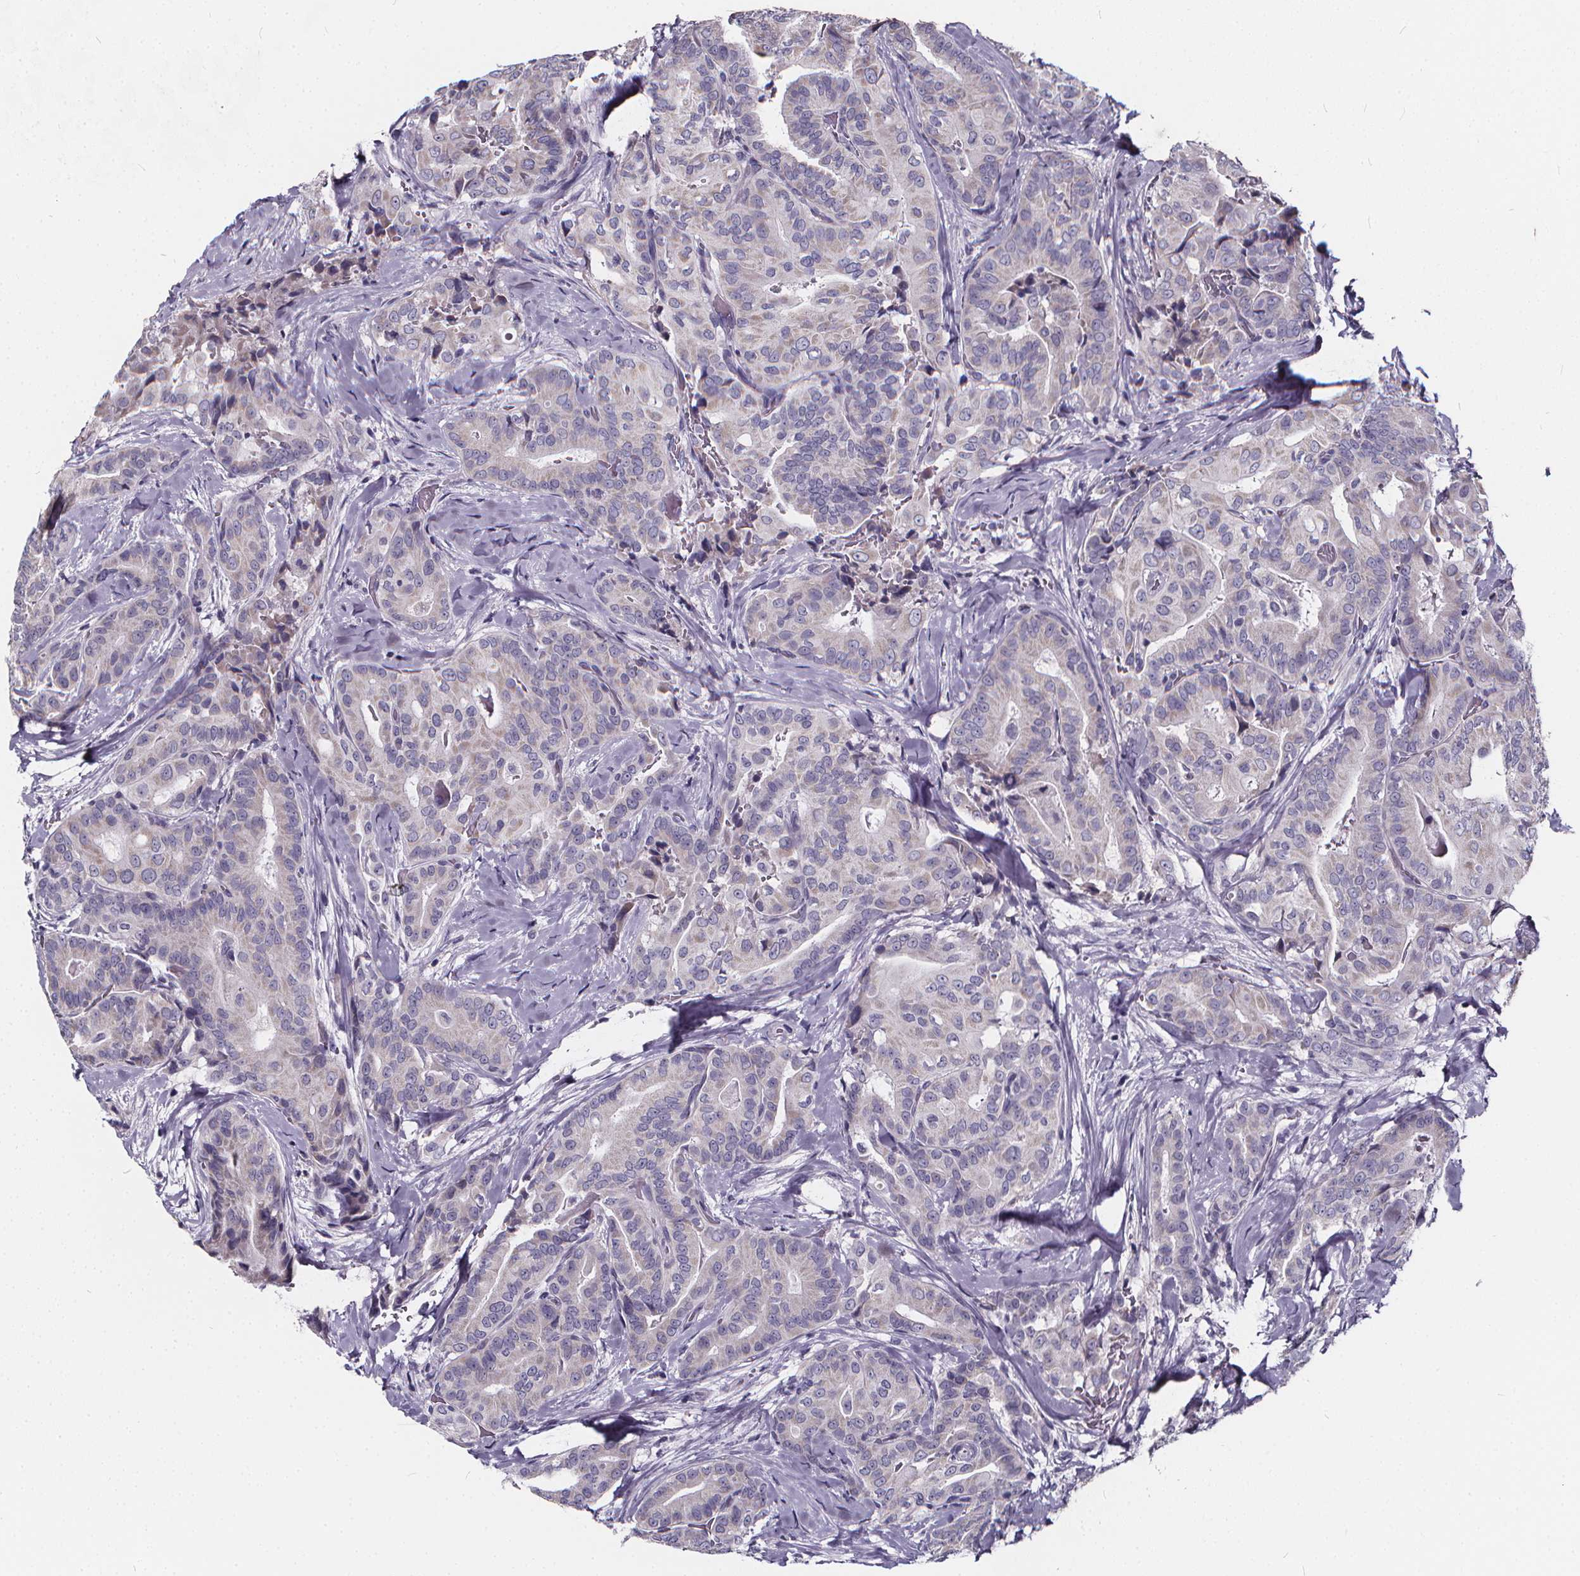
{"staining": {"intensity": "negative", "quantity": "none", "location": "none"}, "tissue": "thyroid cancer", "cell_type": "Tumor cells", "image_type": "cancer", "snomed": [{"axis": "morphology", "description": "Papillary adenocarcinoma, NOS"}, {"axis": "topography", "description": "Thyroid gland"}], "caption": "IHC of papillary adenocarcinoma (thyroid) shows no expression in tumor cells.", "gene": "SPEF2", "patient": {"sex": "male", "age": 61}}